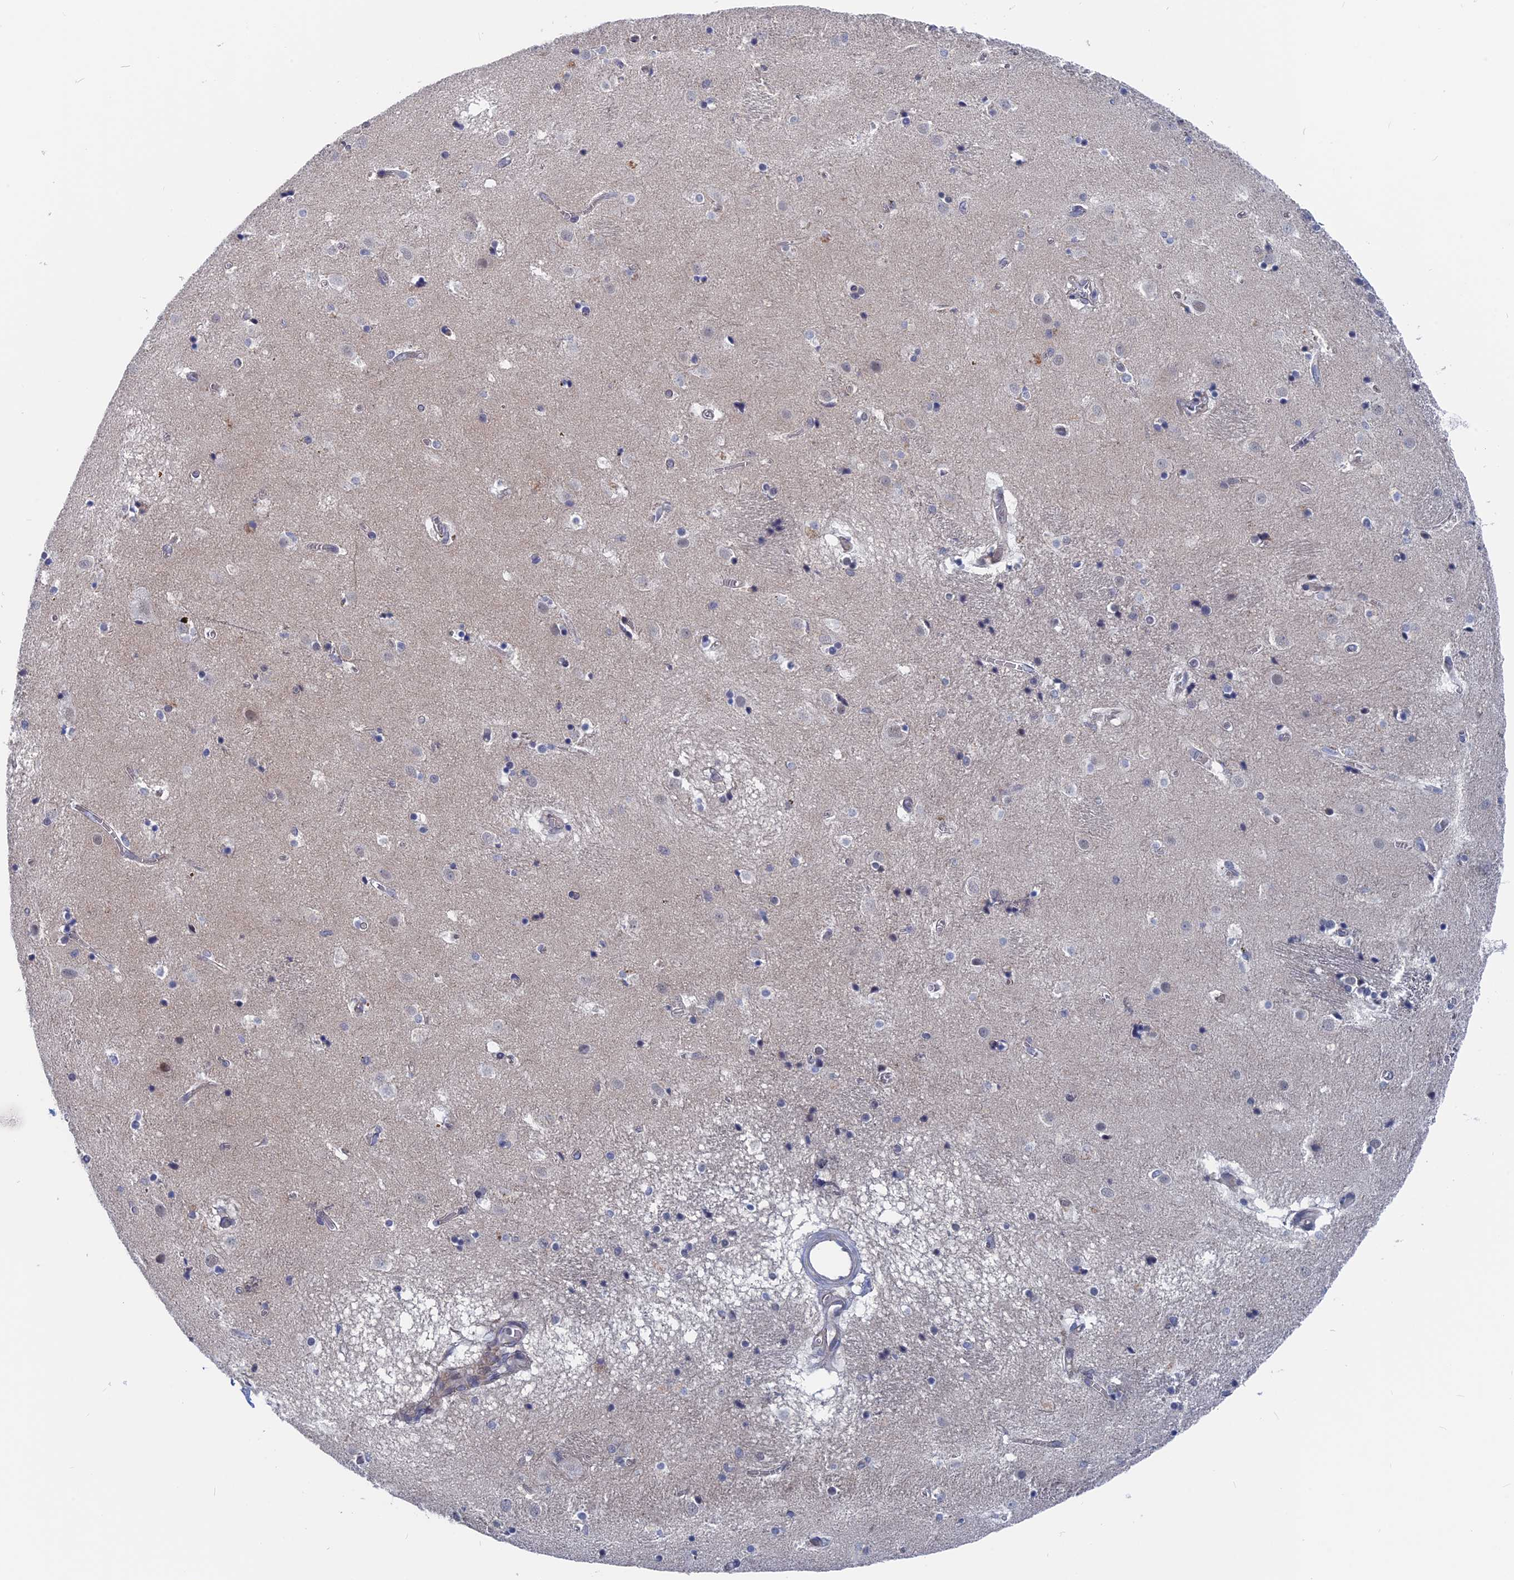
{"staining": {"intensity": "negative", "quantity": "none", "location": "none"}, "tissue": "caudate", "cell_type": "Glial cells", "image_type": "normal", "snomed": [{"axis": "morphology", "description": "Normal tissue, NOS"}, {"axis": "topography", "description": "Lateral ventricle wall"}], "caption": "Protein analysis of unremarkable caudate displays no significant expression in glial cells. (Stains: DAB (3,3'-diaminobenzidine) immunohistochemistry (IHC) with hematoxylin counter stain, Microscopy: brightfield microscopy at high magnification).", "gene": "MARCHF3", "patient": {"sex": "male", "age": 70}}